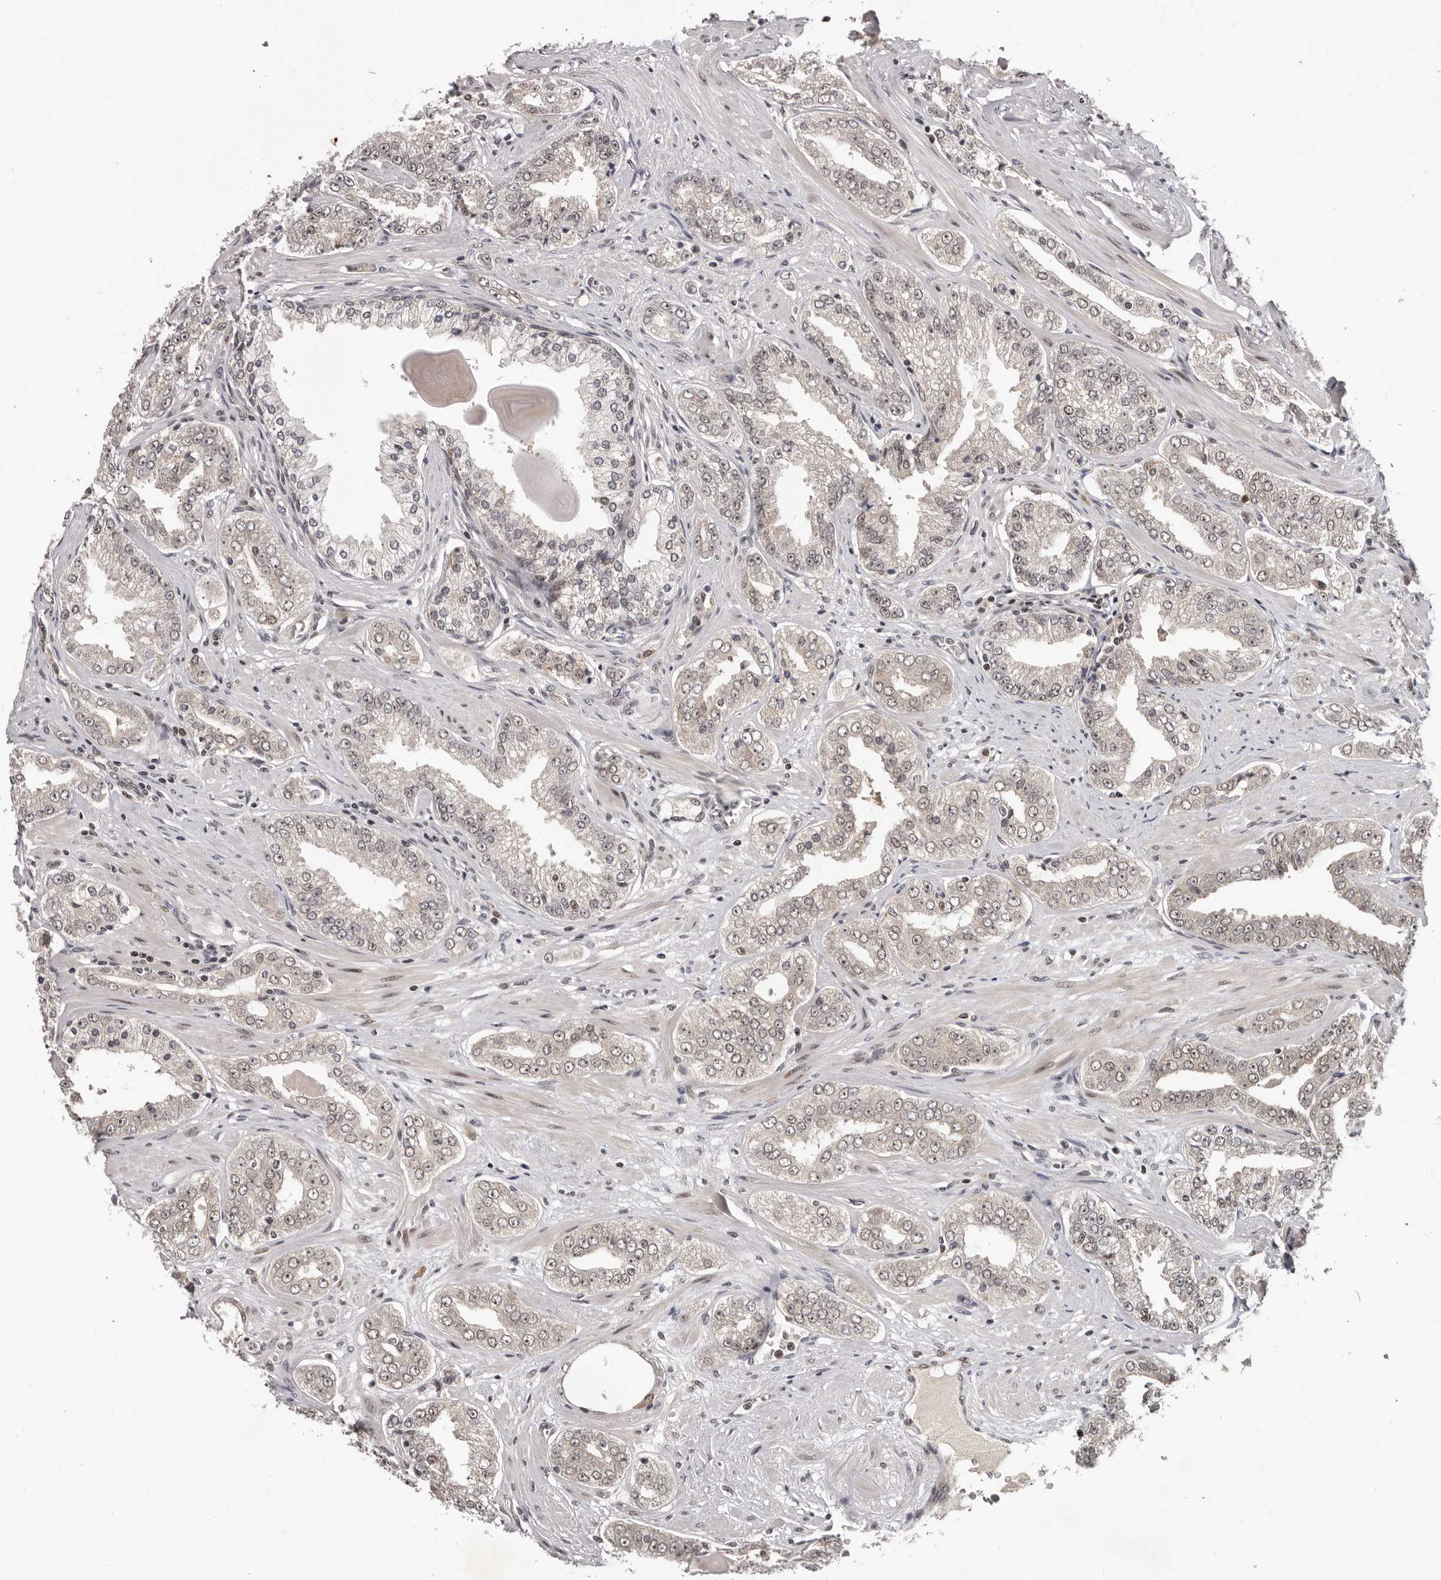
{"staining": {"intensity": "negative", "quantity": "none", "location": "none"}, "tissue": "prostate cancer", "cell_type": "Tumor cells", "image_type": "cancer", "snomed": [{"axis": "morphology", "description": "Adenocarcinoma, High grade"}, {"axis": "topography", "description": "Prostate"}], "caption": "Immunohistochemical staining of human prostate cancer (high-grade adenocarcinoma) displays no significant staining in tumor cells.", "gene": "TBX5", "patient": {"sex": "male", "age": 71}}